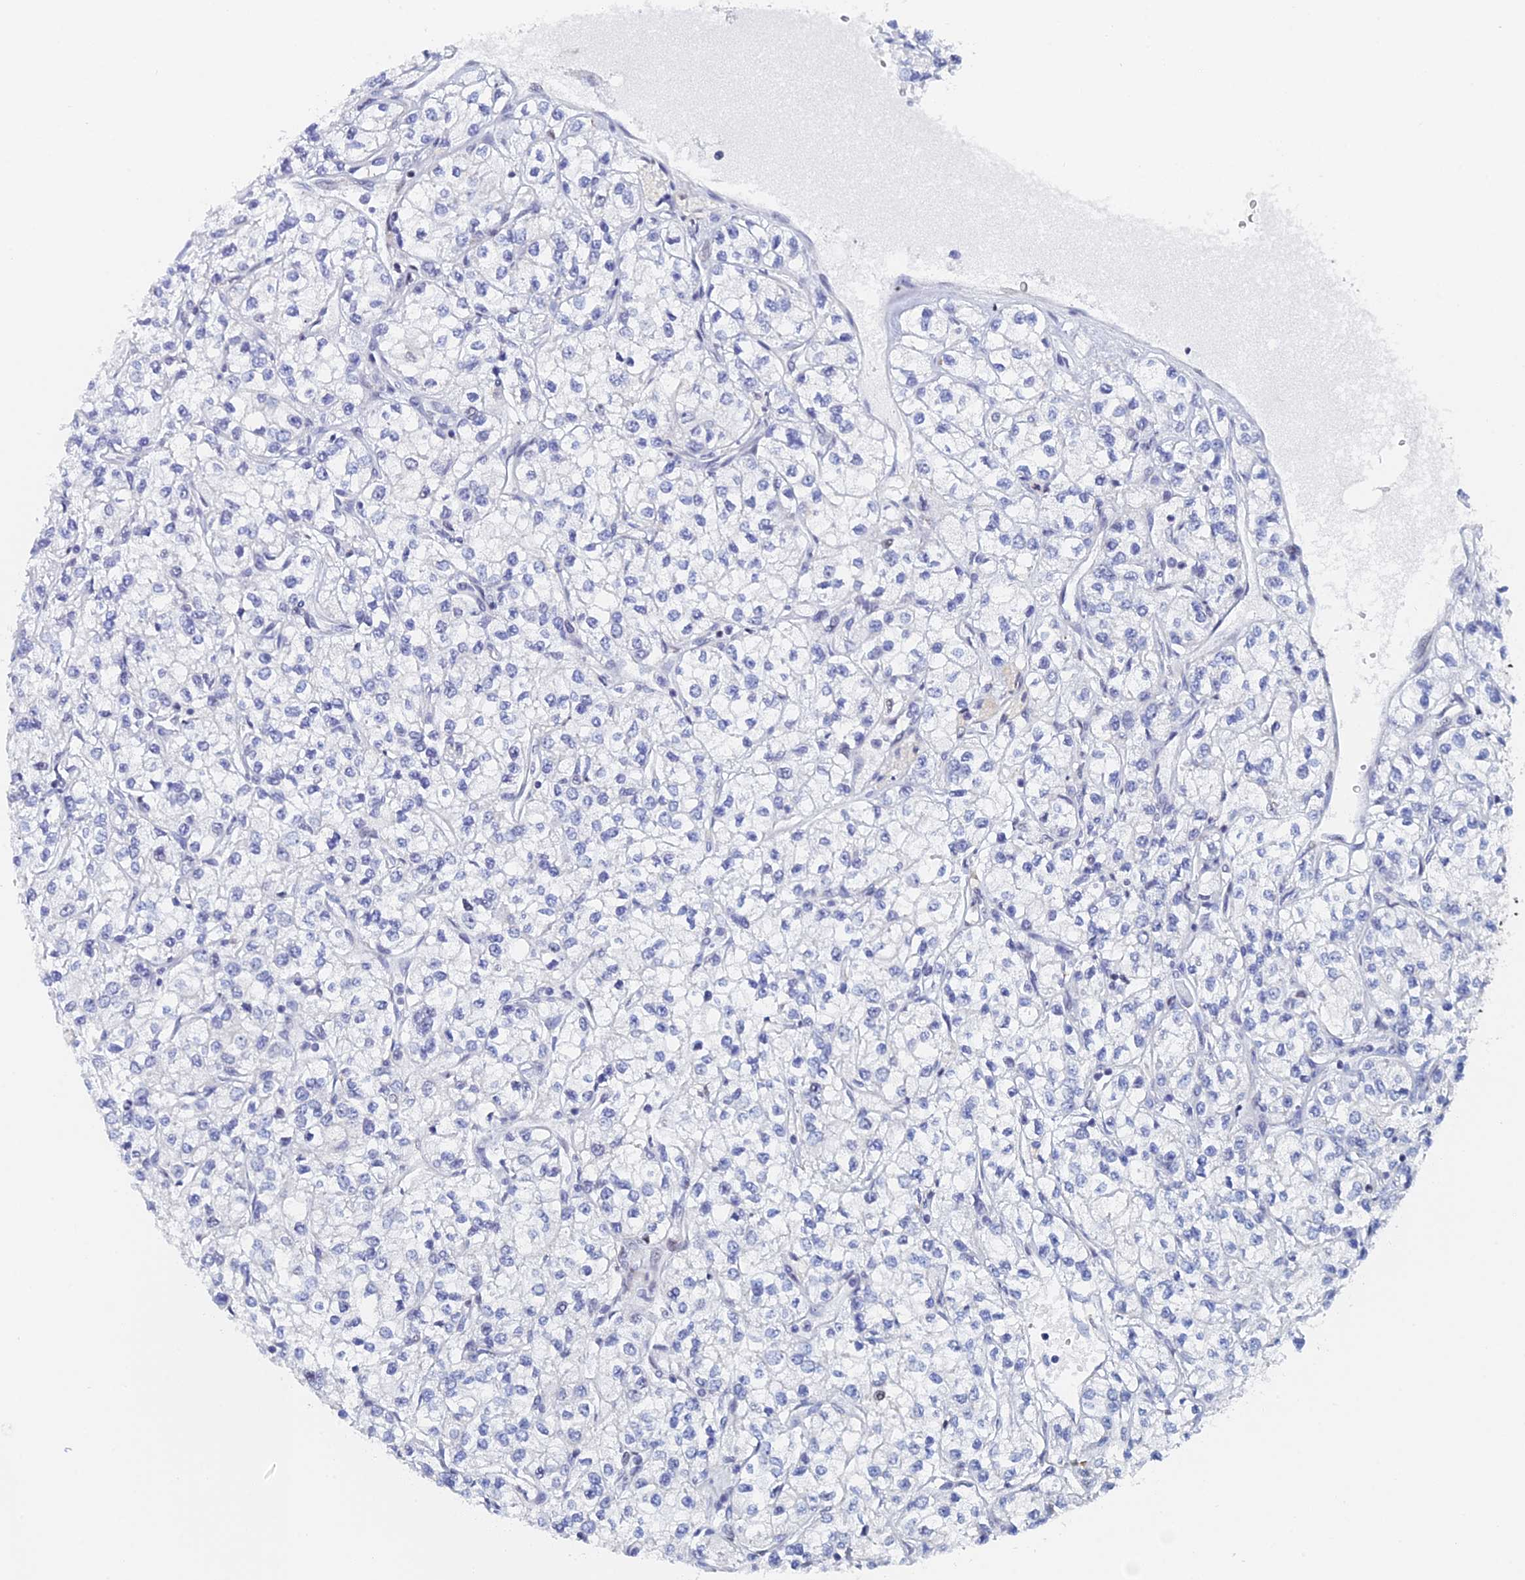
{"staining": {"intensity": "negative", "quantity": "none", "location": "none"}, "tissue": "renal cancer", "cell_type": "Tumor cells", "image_type": "cancer", "snomed": [{"axis": "morphology", "description": "Adenocarcinoma, NOS"}, {"axis": "topography", "description": "Kidney"}], "caption": "The IHC photomicrograph has no significant expression in tumor cells of renal cancer tissue.", "gene": "GMNC", "patient": {"sex": "male", "age": 80}}